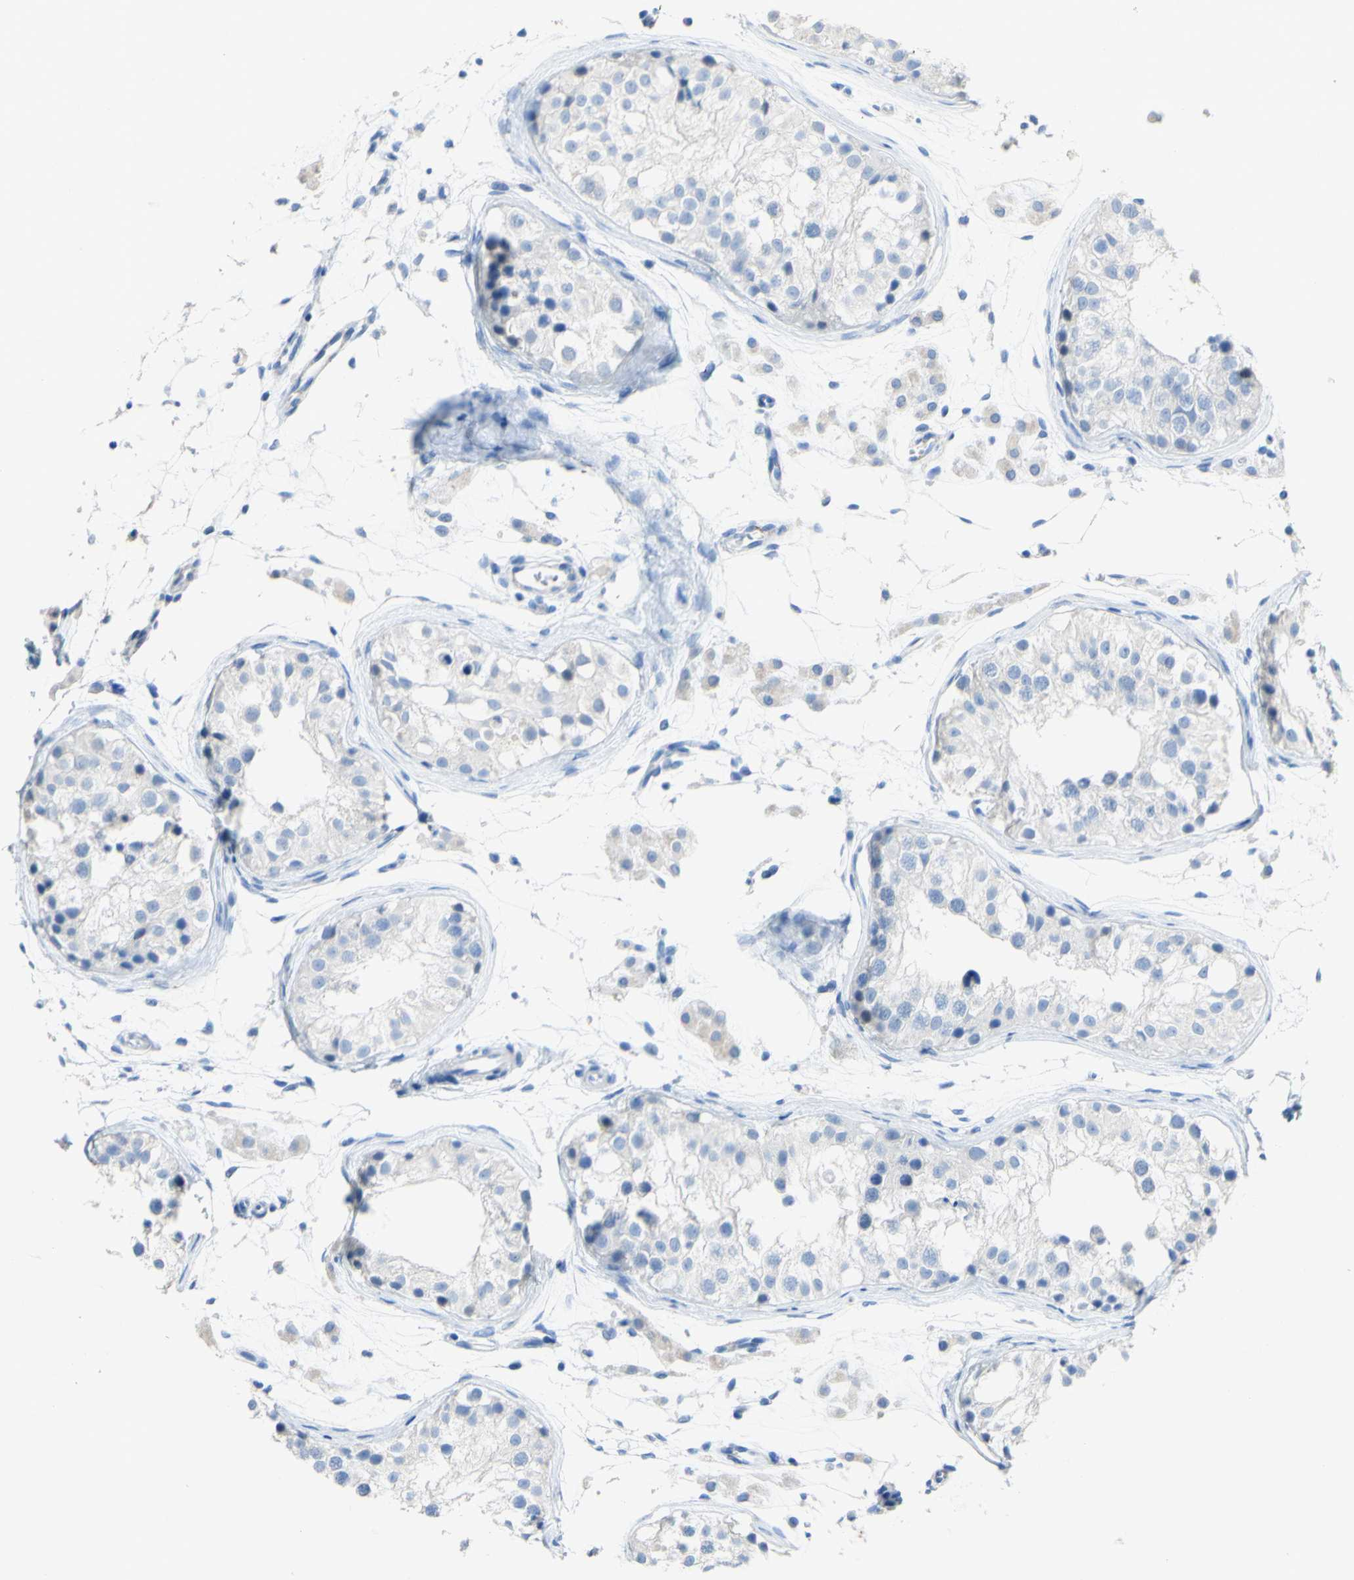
{"staining": {"intensity": "negative", "quantity": "none", "location": "none"}, "tissue": "testis", "cell_type": "Cells in seminiferous ducts", "image_type": "normal", "snomed": [{"axis": "morphology", "description": "Normal tissue, NOS"}, {"axis": "morphology", "description": "Adenocarcinoma, metastatic, NOS"}, {"axis": "topography", "description": "Testis"}], "caption": "IHC photomicrograph of normal testis stained for a protein (brown), which displays no staining in cells in seminiferous ducts.", "gene": "DSC2", "patient": {"sex": "male", "age": 26}}